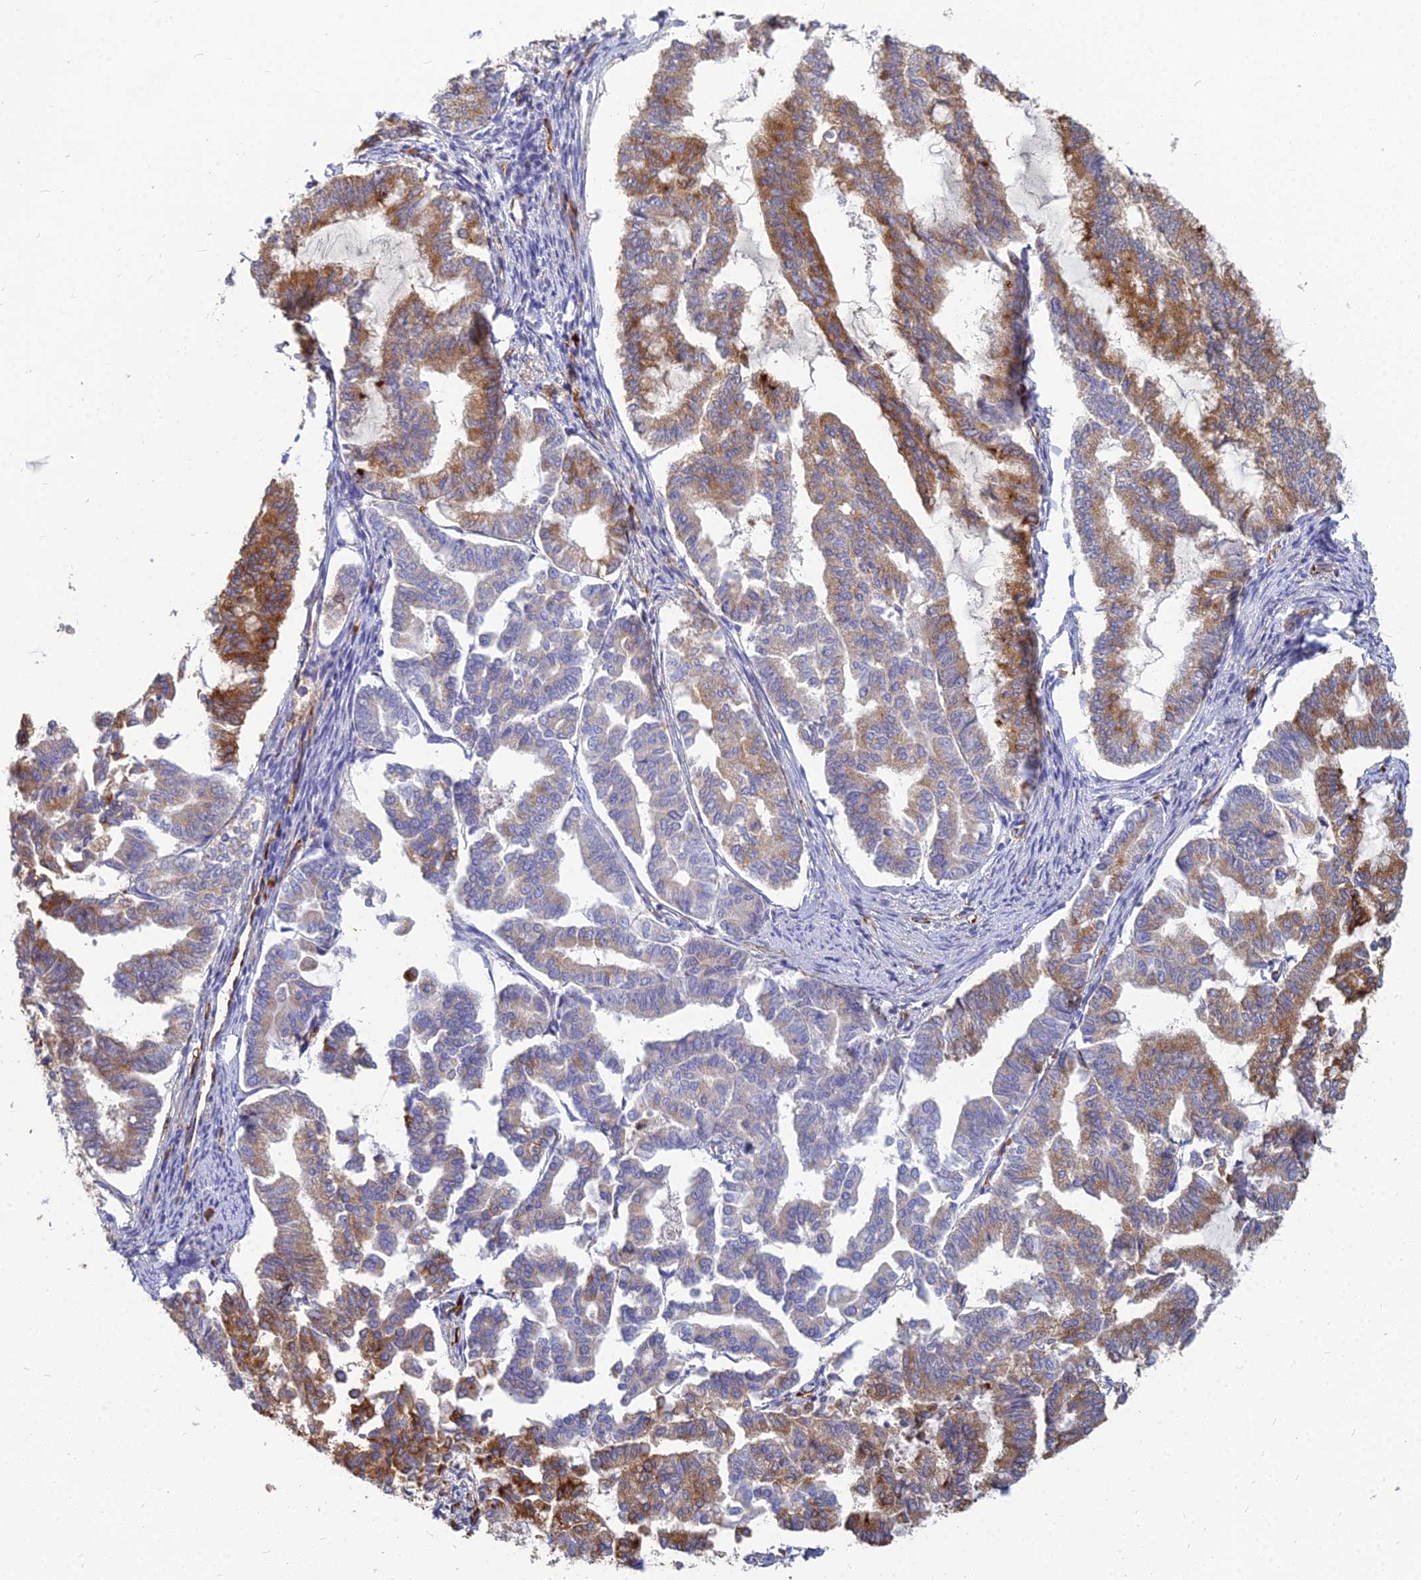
{"staining": {"intensity": "moderate", "quantity": ">75%", "location": "cytoplasmic/membranous"}, "tissue": "endometrial cancer", "cell_type": "Tumor cells", "image_type": "cancer", "snomed": [{"axis": "morphology", "description": "Adenocarcinoma, NOS"}, {"axis": "topography", "description": "Endometrium"}], "caption": "Immunohistochemistry (DAB) staining of endometrial cancer (adenocarcinoma) demonstrates moderate cytoplasmic/membranous protein expression in approximately >75% of tumor cells.", "gene": "VAT1", "patient": {"sex": "female", "age": 79}}